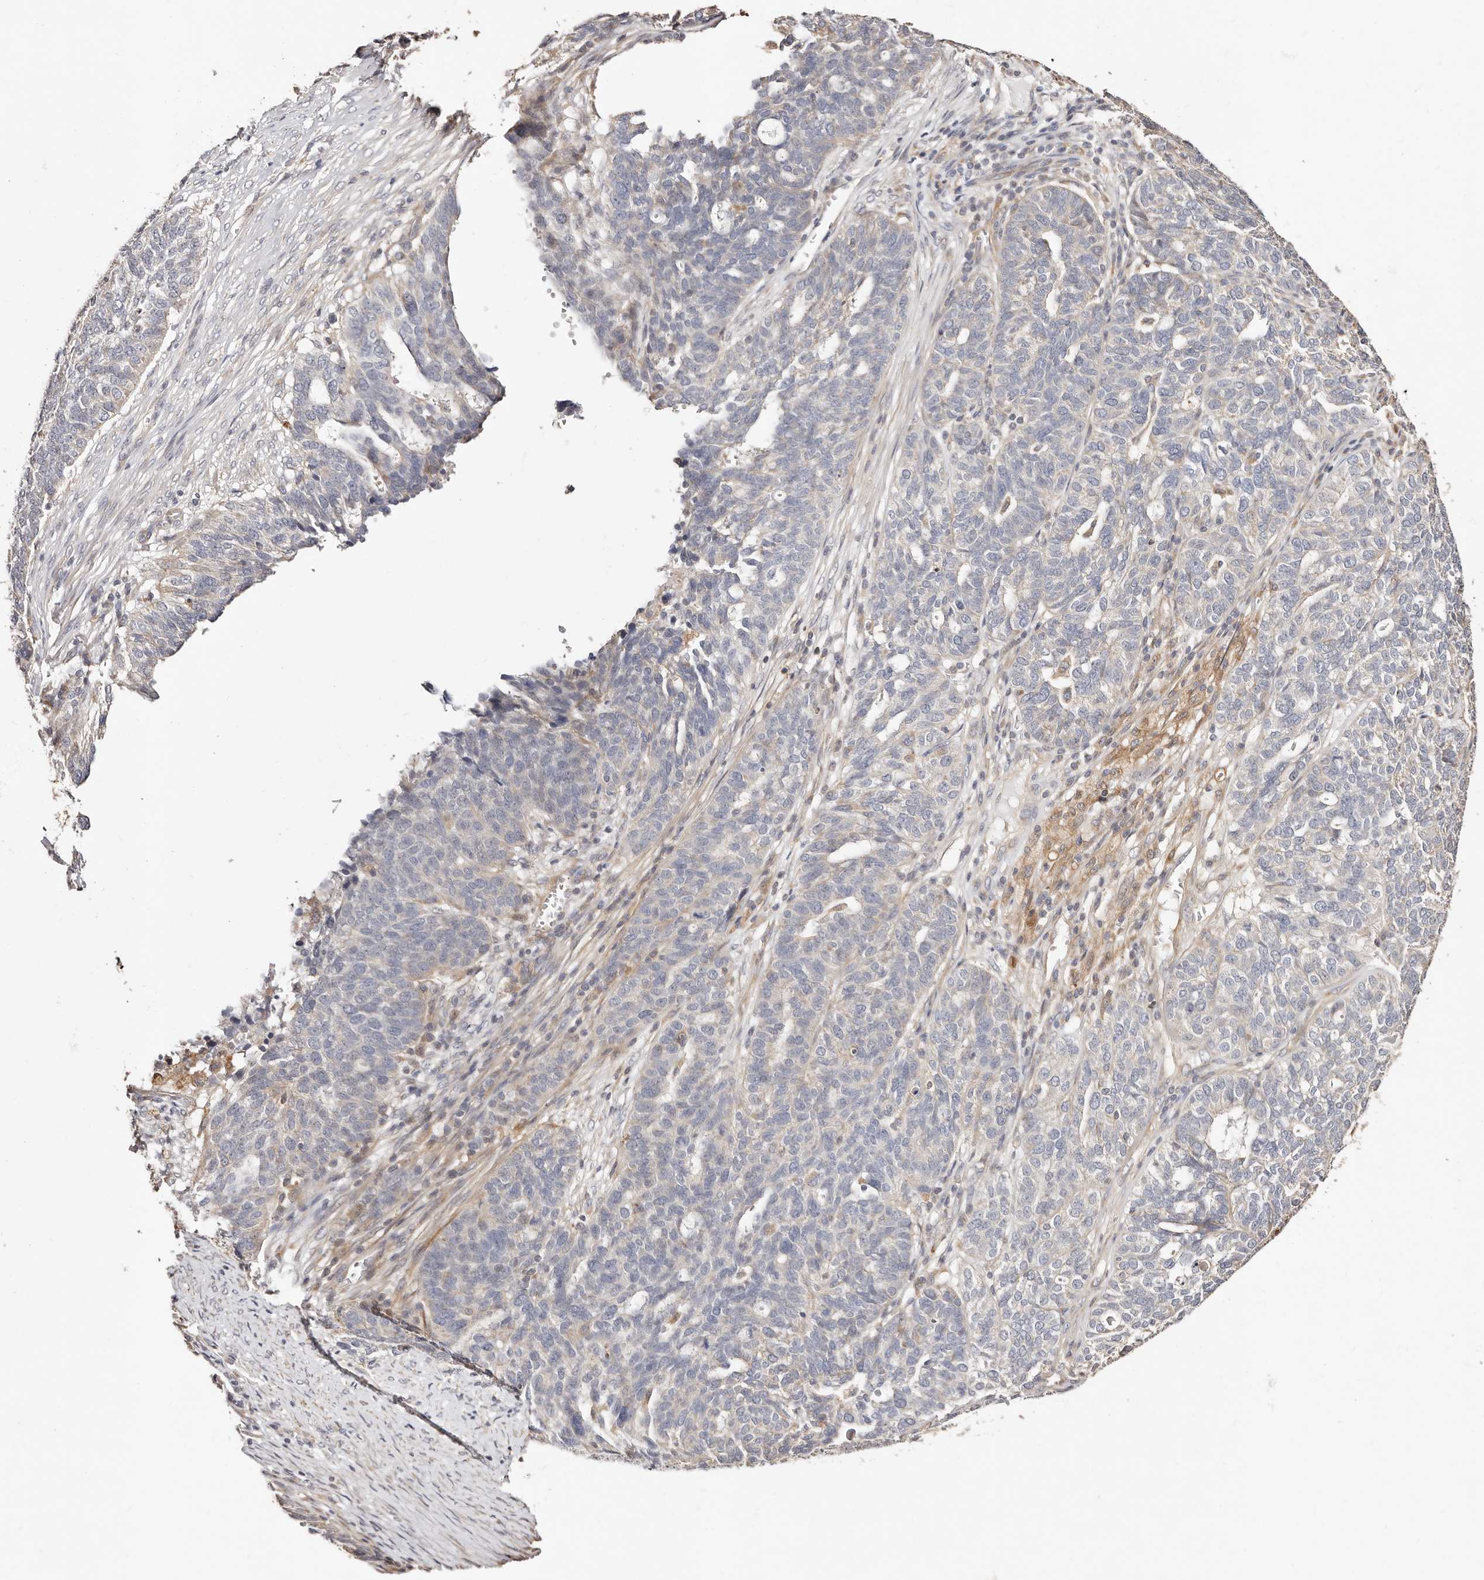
{"staining": {"intensity": "negative", "quantity": "none", "location": "none"}, "tissue": "ovarian cancer", "cell_type": "Tumor cells", "image_type": "cancer", "snomed": [{"axis": "morphology", "description": "Cystadenocarcinoma, serous, NOS"}, {"axis": "topography", "description": "Ovary"}], "caption": "Tumor cells are negative for brown protein staining in ovarian cancer (serous cystadenocarcinoma).", "gene": "MAPK1", "patient": {"sex": "female", "age": 59}}